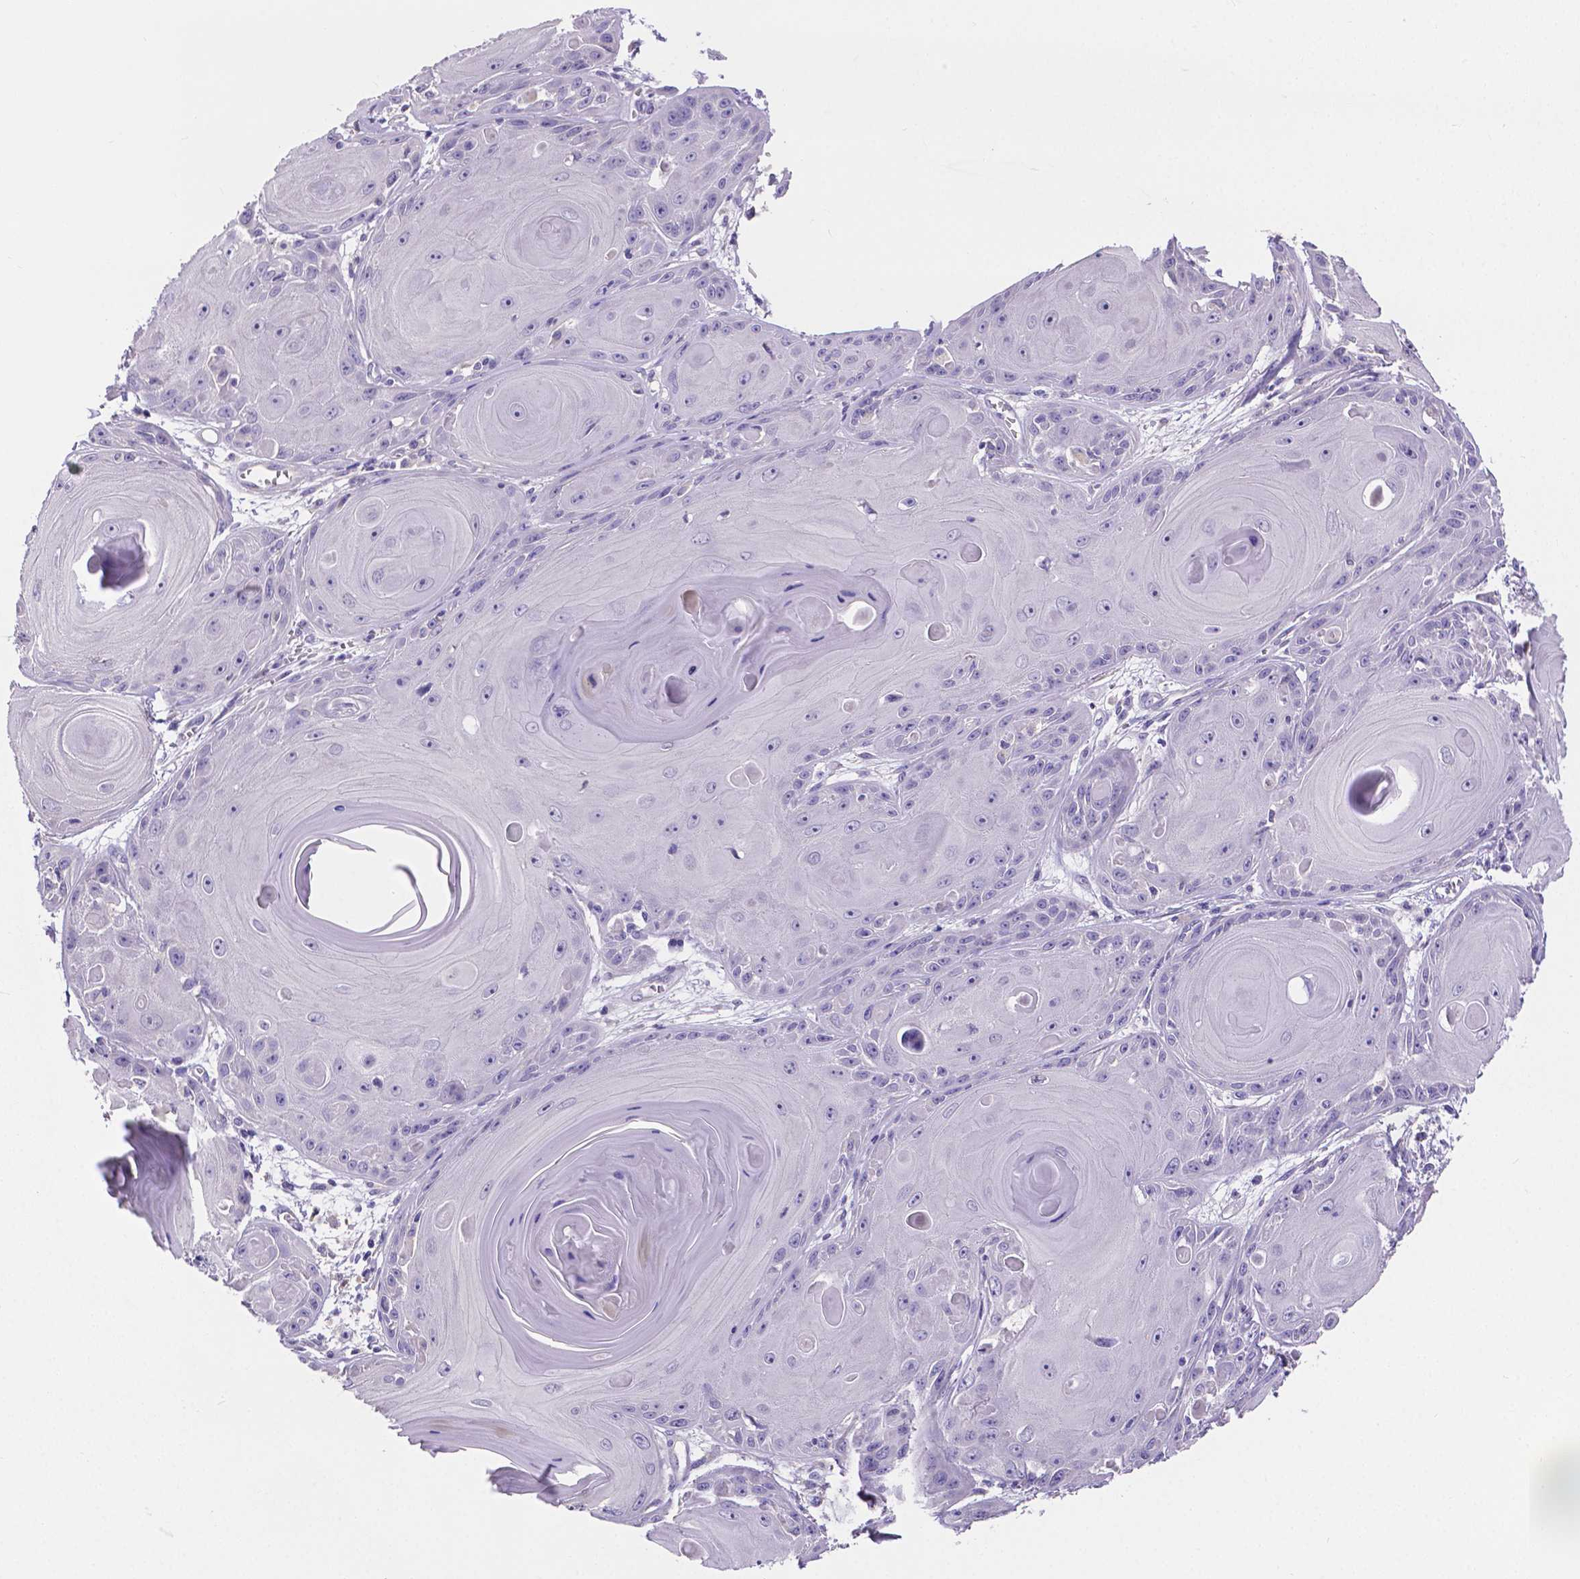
{"staining": {"intensity": "negative", "quantity": "none", "location": "none"}, "tissue": "skin cancer", "cell_type": "Tumor cells", "image_type": "cancer", "snomed": [{"axis": "morphology", "description": "Squamous cell carcinoma, NOS"}, {"axis": "topography", "description": "Skin"}, {"axis": "topography", "description": "Vulva"}], "caption": "A high-resolution photomicrograph shows IHC staining of squamous cell carcinoma (skin), which displays no significant staining in tumor cells.", "gene": "ATP6V1D", "patient": {"sex": "female", "age": 85}}